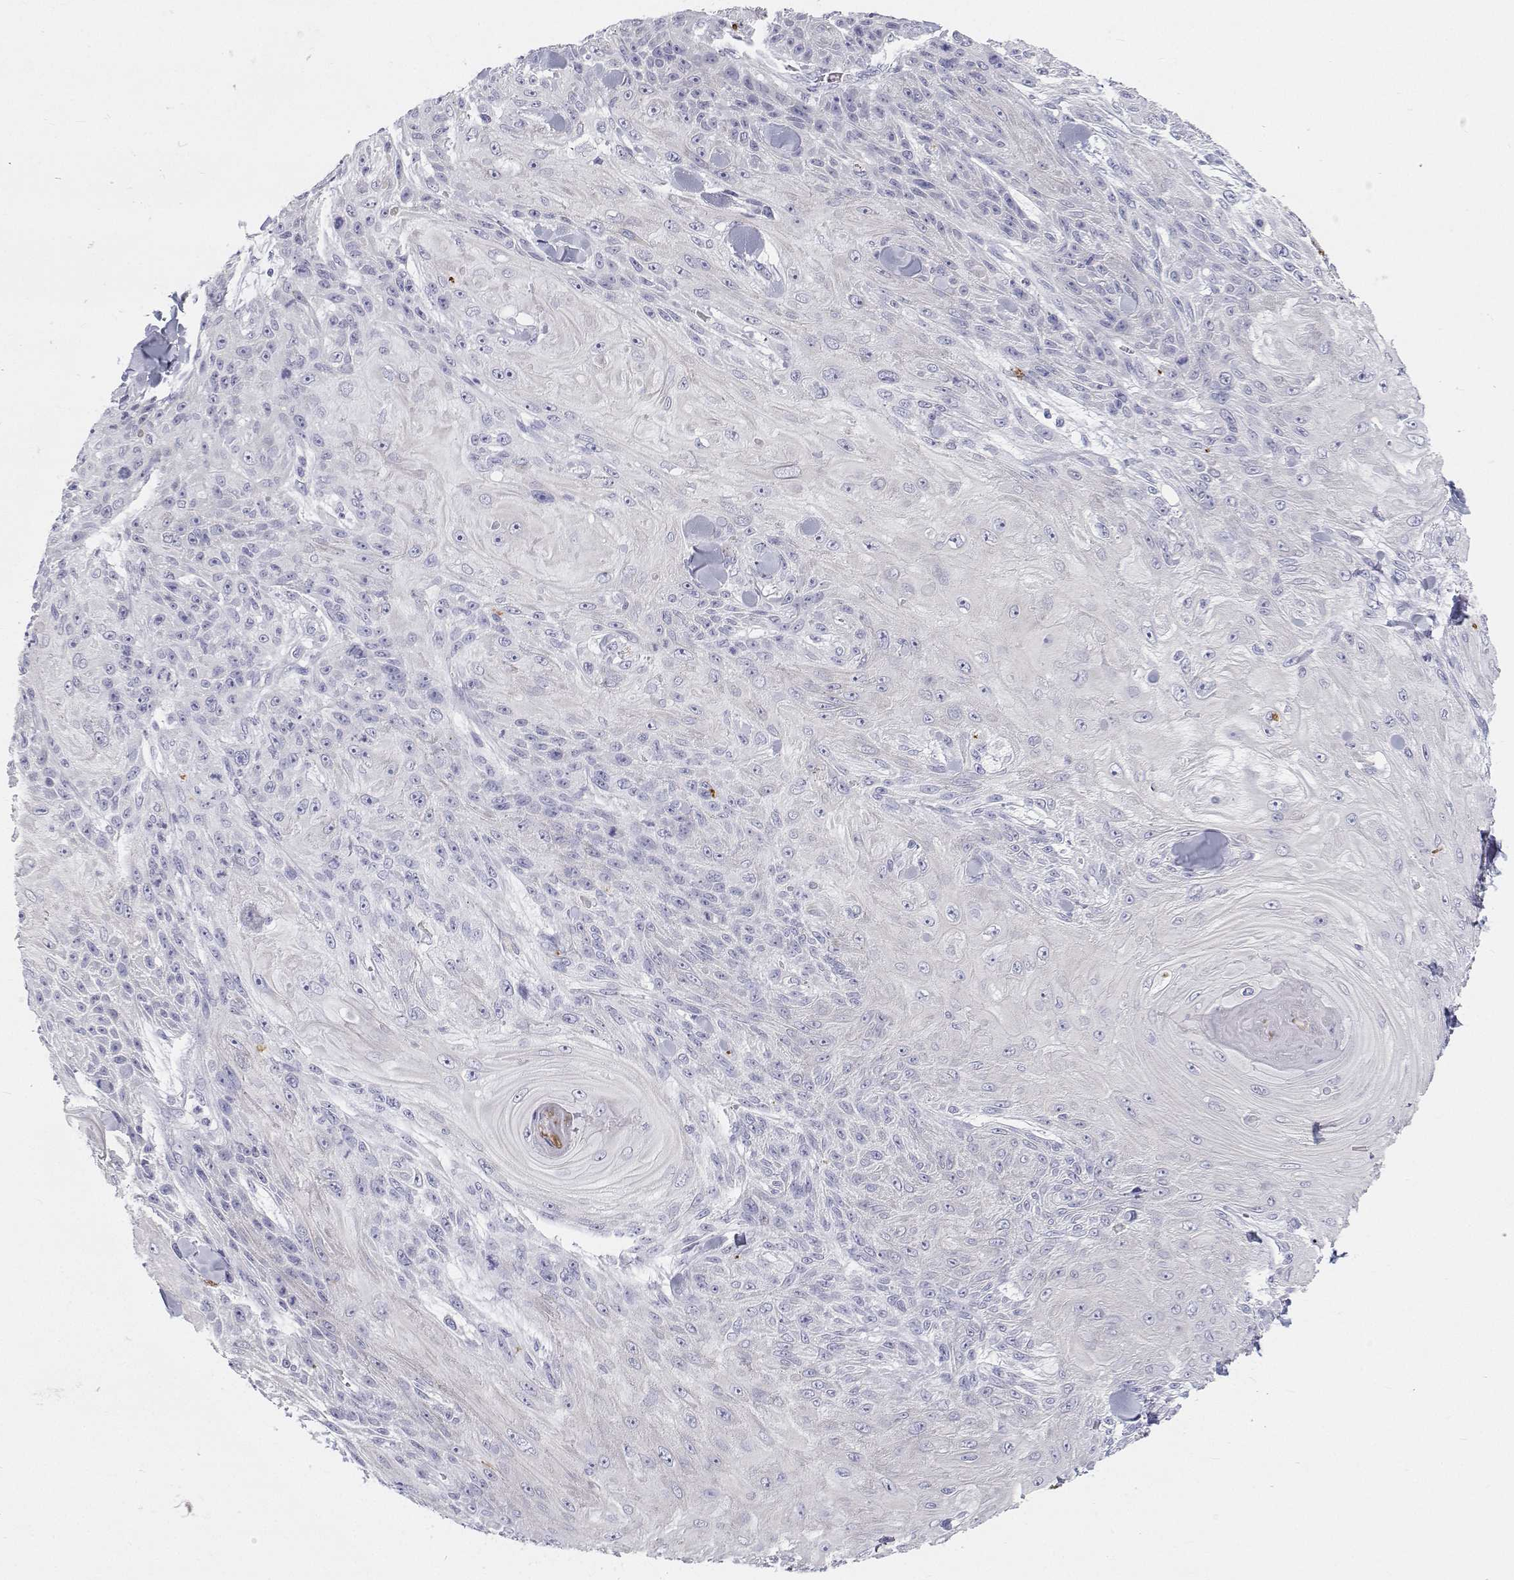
{"staining": {"intensity": "negative", "quantity": "none", "location": "none"}, "tissue": "skin cancer", "cell_type": "Tumor cells", "image_type": "cancer", "snomed": [{"axis": "morphology", "description": "Squamous cell carcinoma, NOS"}, {"axis": "topography", "description": "Skin"}], "caption": "Skin squamous cell carcinoma was stained to show a protein in brown. There is no significant expression in tumor cells.", "gene": "TTN", "patient": {"sex": "male", "age": 88}}